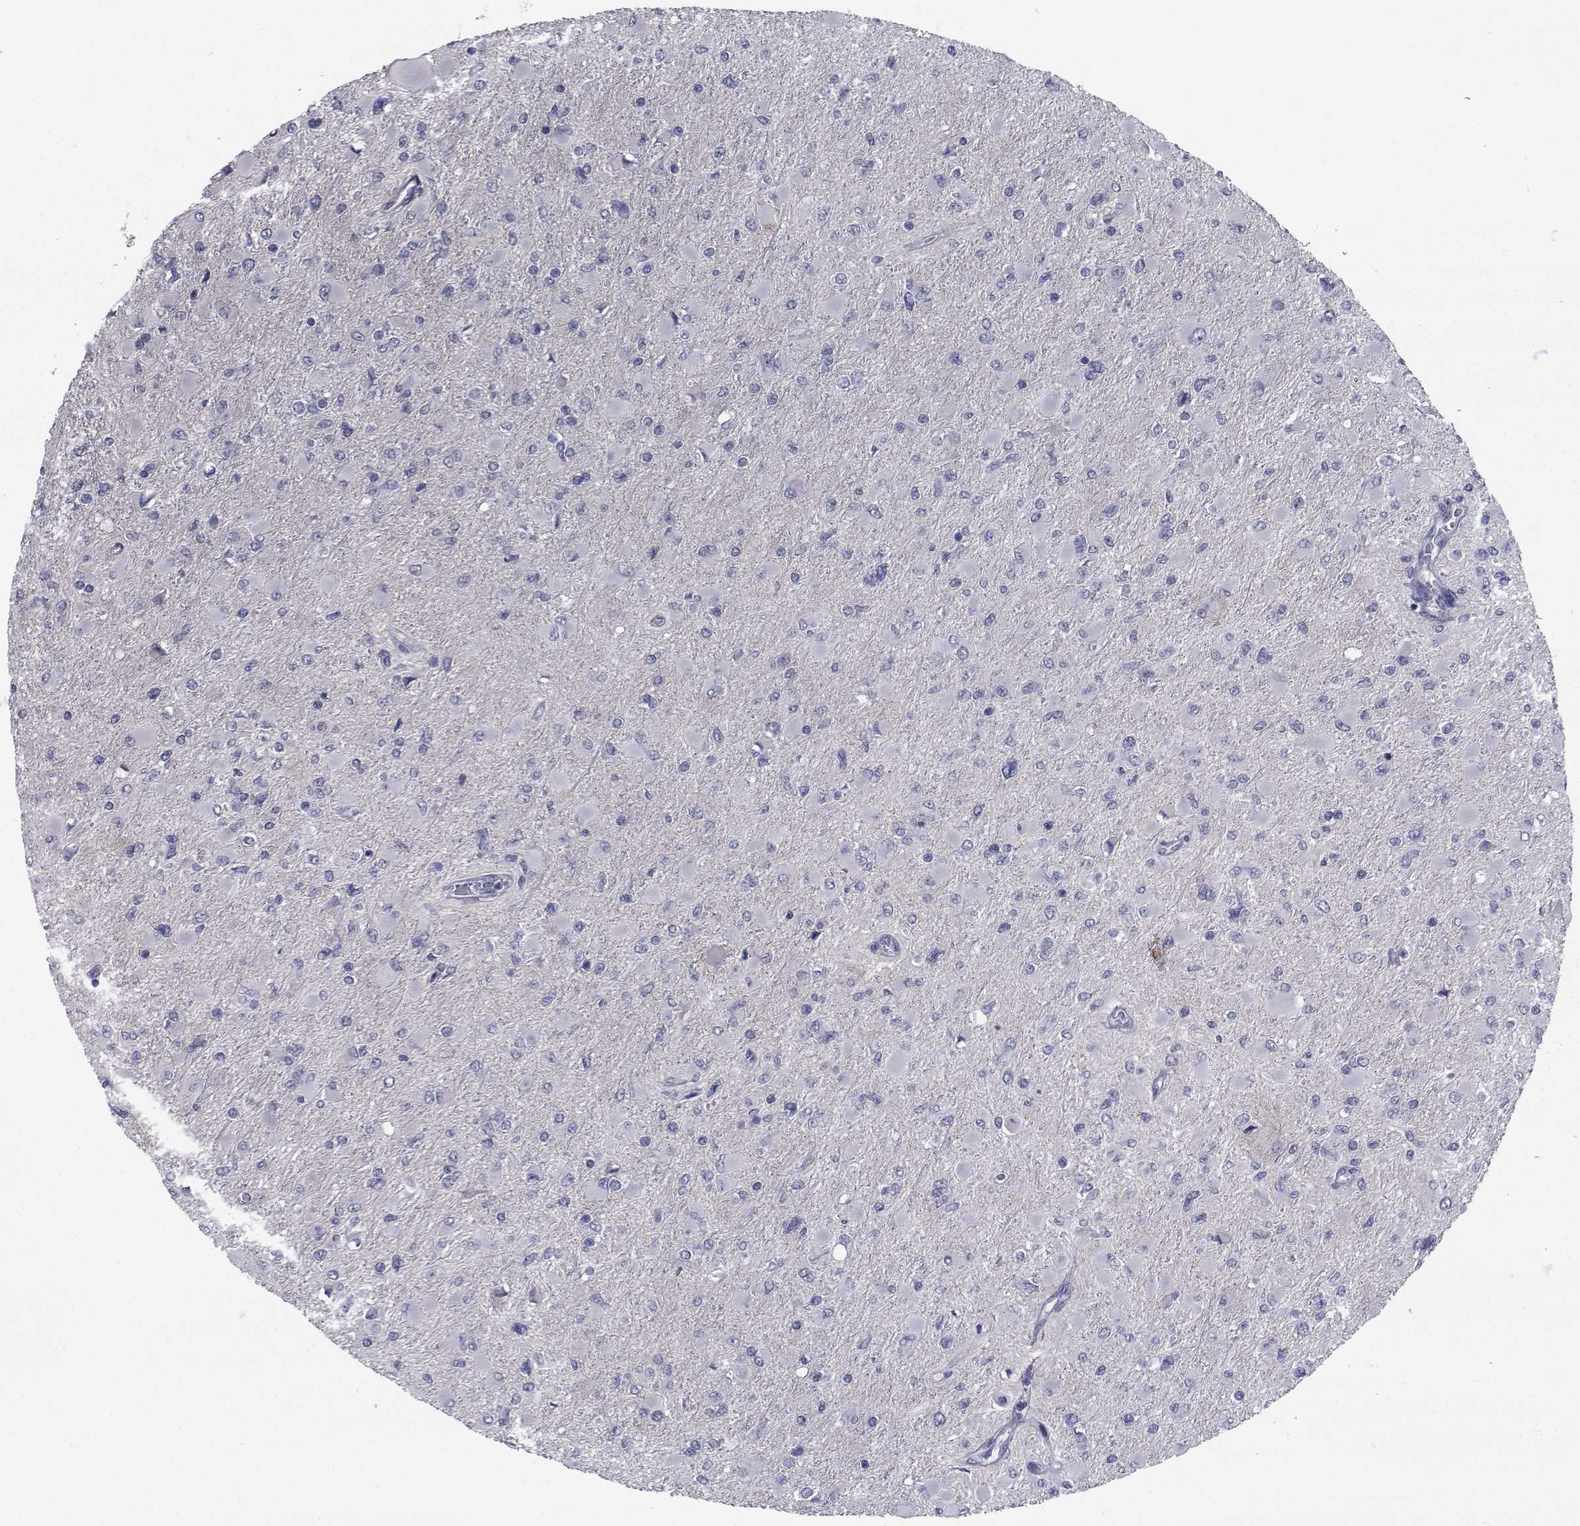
{"staining": {"intensity": "negative", "quantity": "none", "location": "none"}, "tissue": "glioma", "cell_type": "Tumor cells", "image_type": "cancer", "snomed": [{"axis": "morphology", "description": "Glioma, malignant, High grade"}, {"axis": "topography", "description": "Cerebral cortex"}], "caption": "Immunohistochemistry (IHC) histopathology image of neoplastic tissue: glioma stained with DAB (3,3'-diaminobenzidine) reveals no significant protein staining in tumor cells.", "gene": "CHRNA1", "patient": {"sex": "female", "age": 36}}